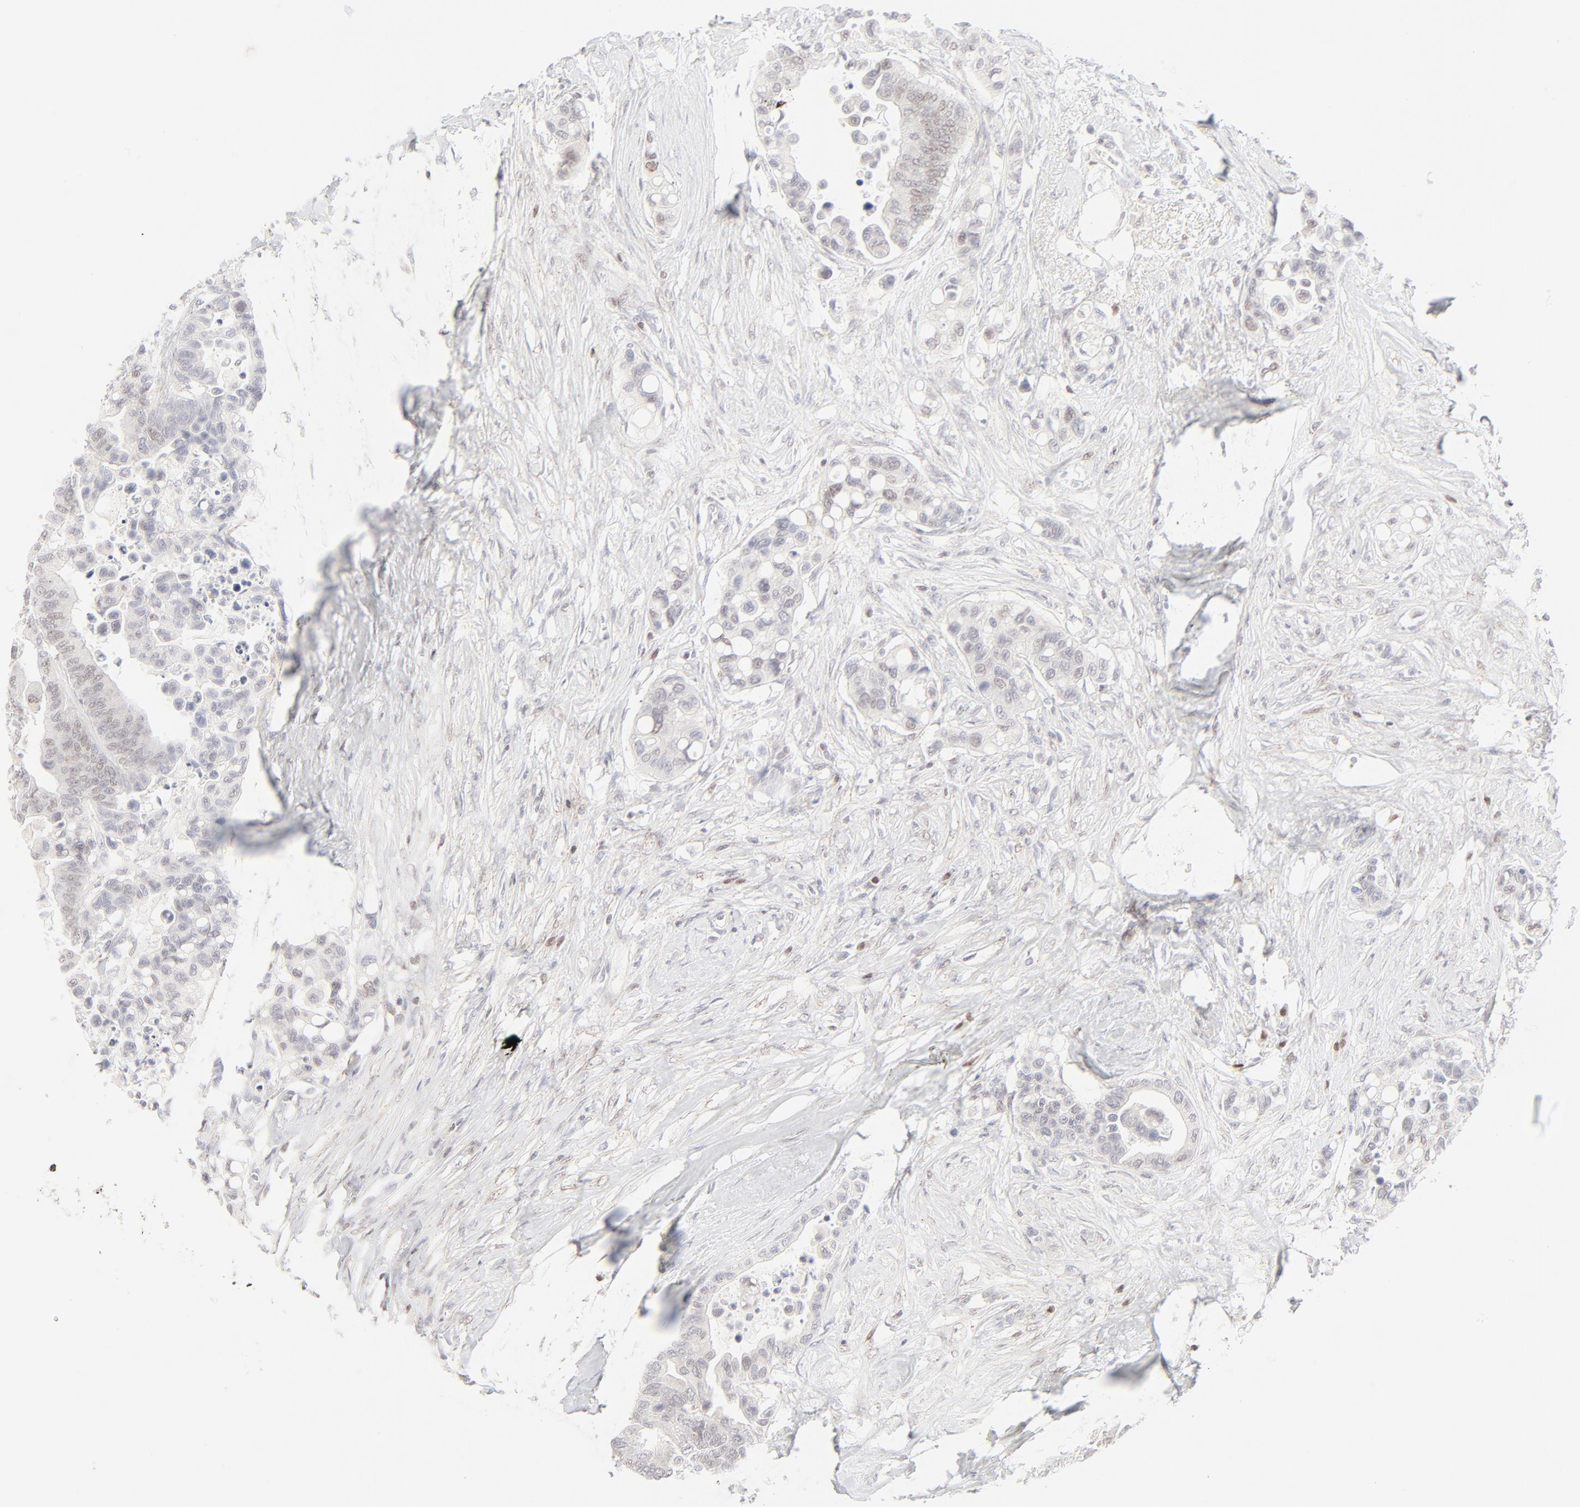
{"staining": {"intensity": "negative", "quantity": "none", "location": "none"}, "tissue": "colorectal cancer", "cell_type": "Tumor cells", "image_type": "cancer", "snomed": [{"axis": "morphology", "description": "Adenocarcinoma, NOS"}, {"axis": "topography", "description": "Colon"}], "caption": "The histopathology image shows no significant staining in tumor cells of colorectal cancer.", "gene": "PRKCB", "patient": {"sex": "male", "age": 82}}